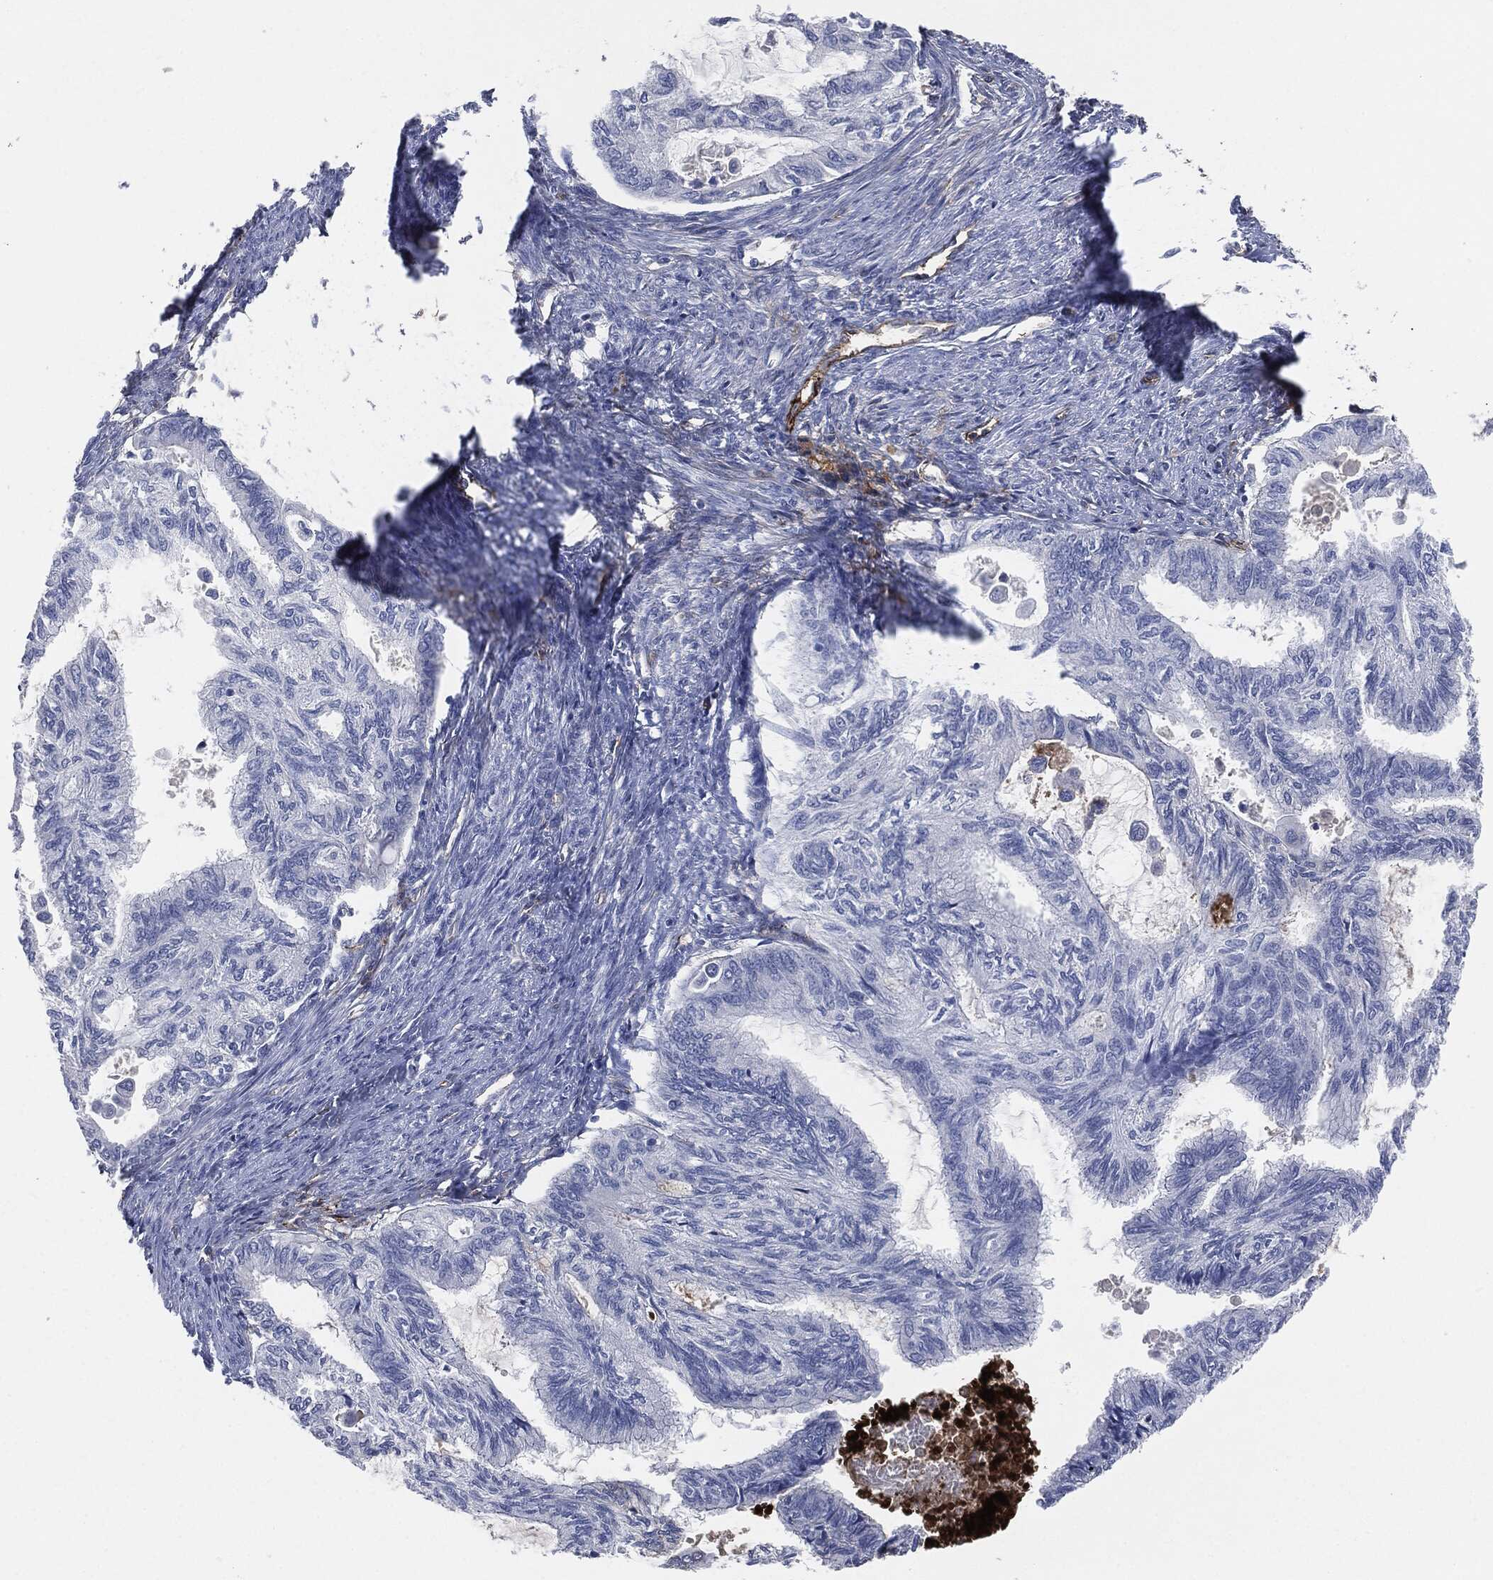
{"staining": {"intensity": "negative", "quantity": "none", "location": "none"}, "tissue": "endometrial cancer", "cell_type": "Tumor cells", "image_type": "cancer", "snomed": [{"axis": "morphology", "description": "Adenocarcinoma, NOS"}, {"axis": "topography", "description": "Endometrium"}], "caption": "Tumor cells are negative for brown protein staining in endometrial cancer.", "gene": "APOB", "patient": {"sex": "female", "age": 86}}